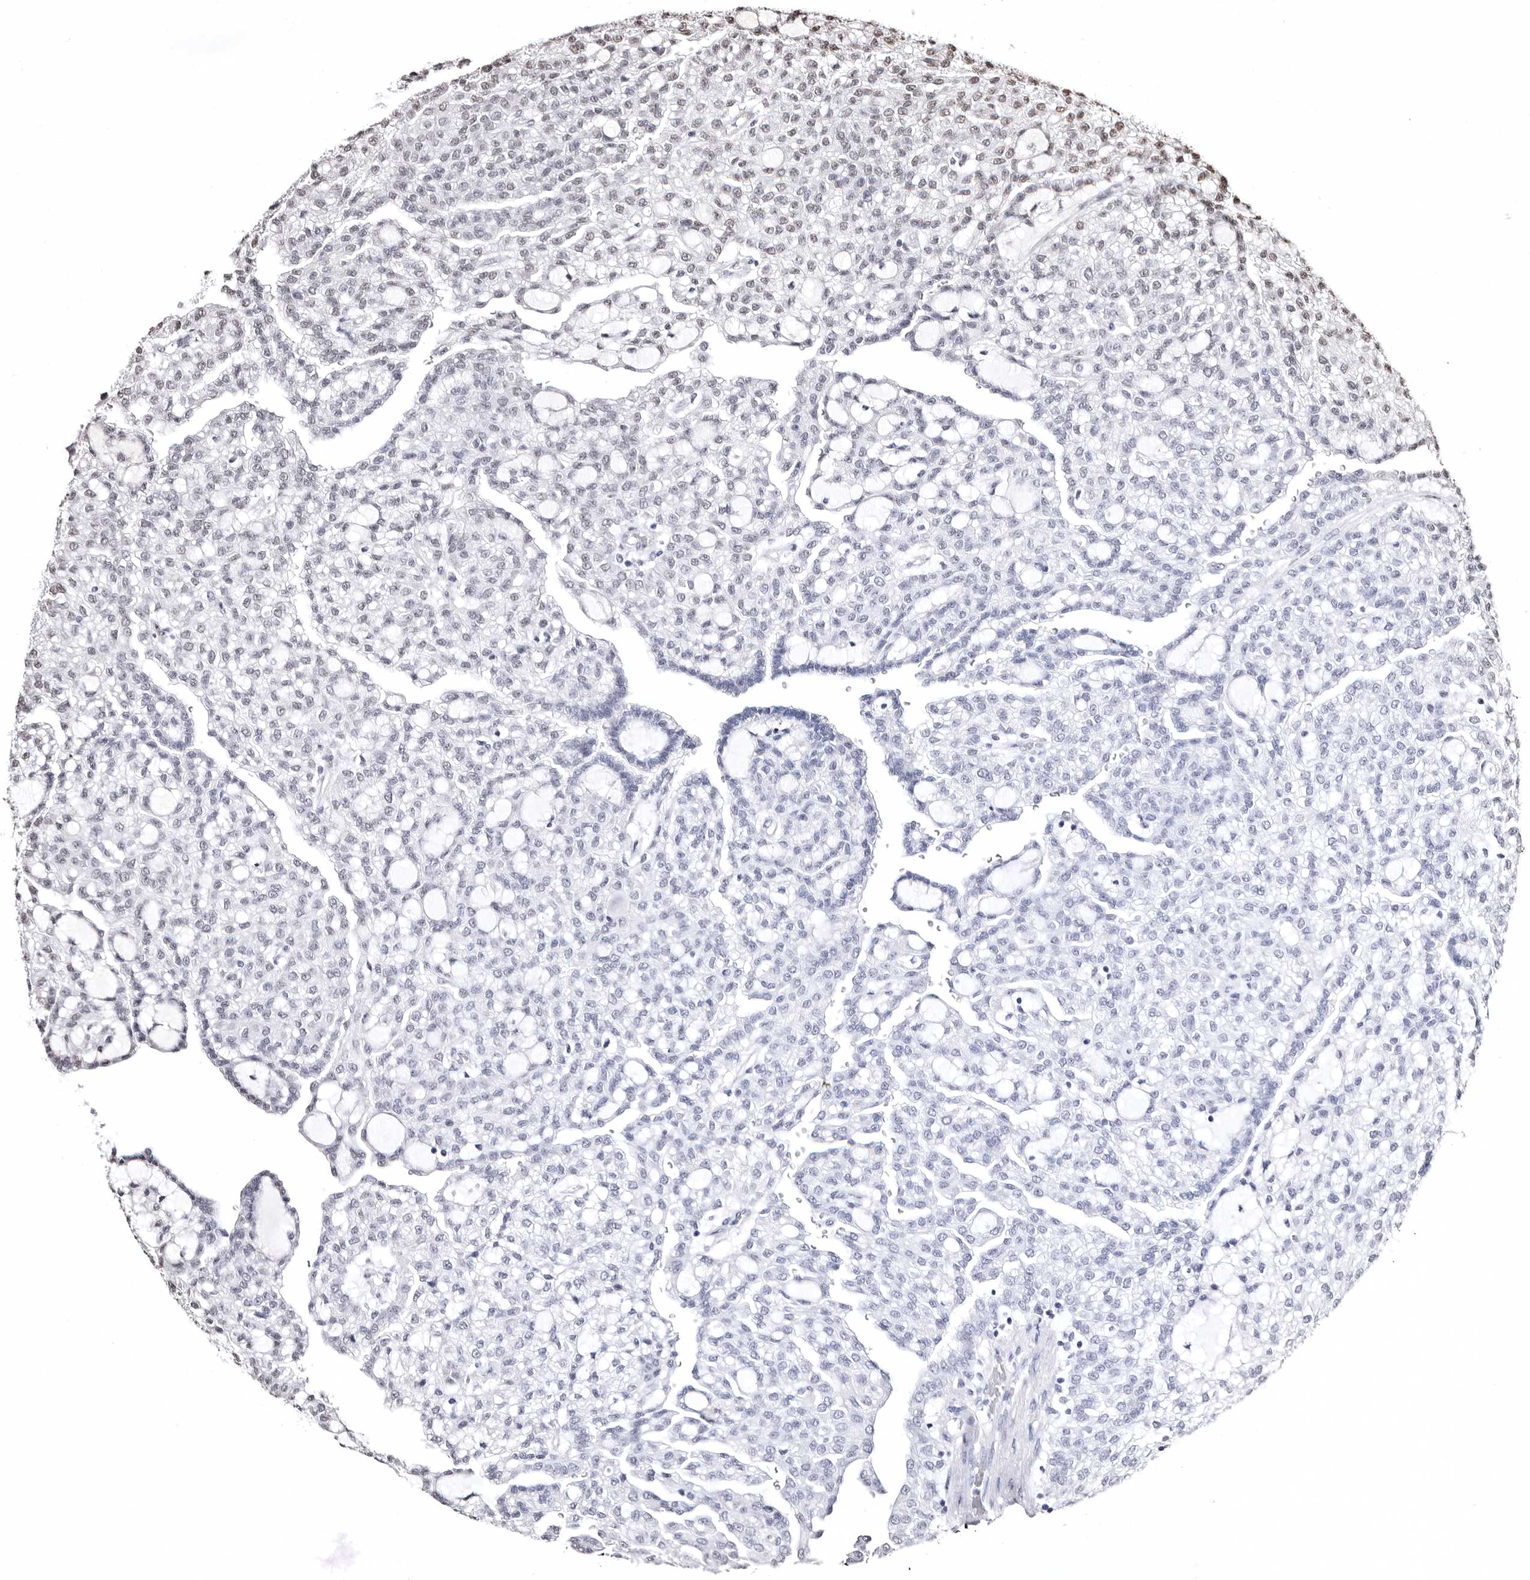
{"staining": {"intensity": "weak", "quantity": "<25%", "location": "nuclear"}, "tissue": "renal cancer", "cell_type": "Tumor cells", "image_type": "cancer", "snomed": [{"axis": "morphology", "description": "Adenocarcinoma, NOS"}, {"axis": "topography", "description": "Kidney"}], "caption": "Tumor cells are negative for brown protein staining in adenocarcinoma (renal).", "gene": "ANAPC11", "patient": {"sex": "male", "age": 63}}